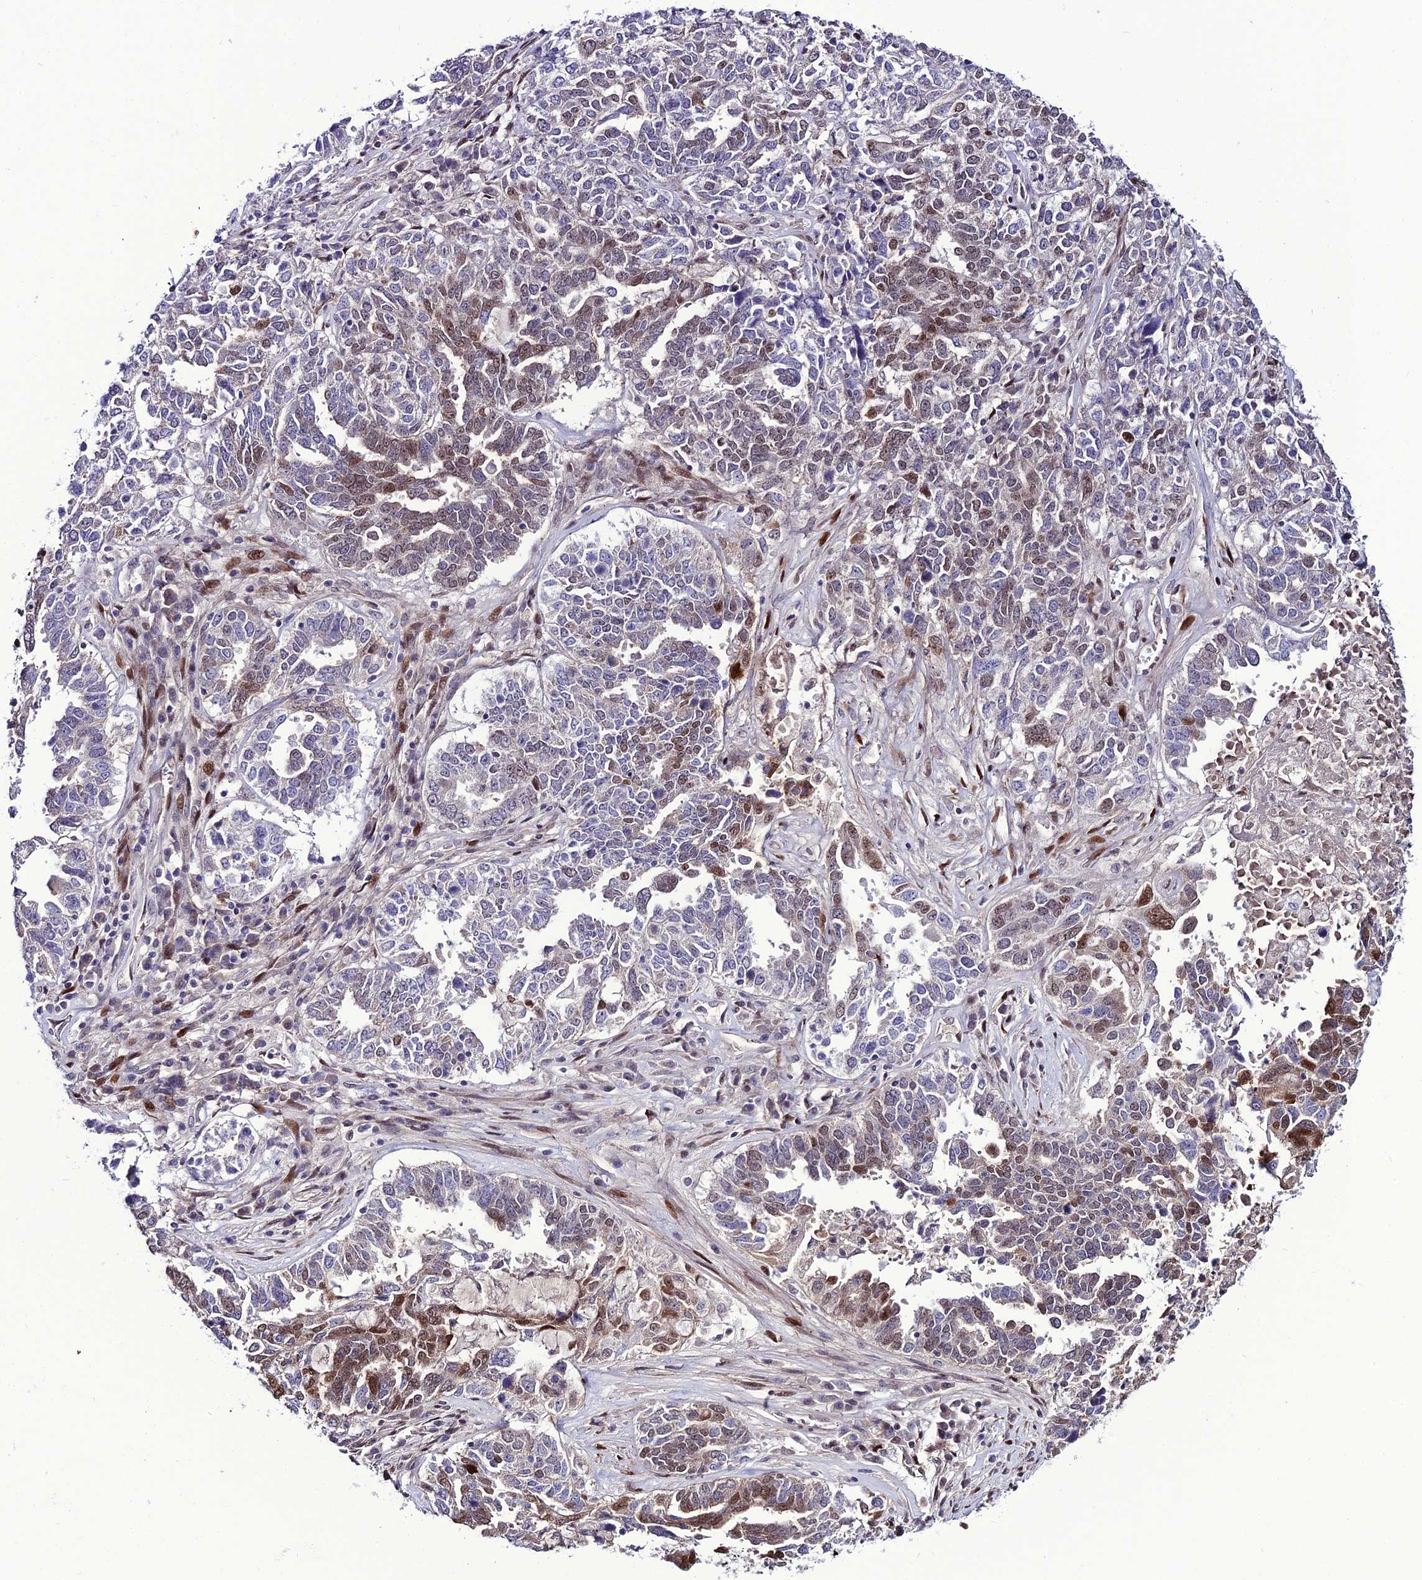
{"staining": {"intensity": "moderate", "quantity": "<25%", "location": "nuclear"}, "tissue": "ovarian cancer", "cell_type": "Tumor cells", "image_type": "cancer", "snomed": [{"axis": "morphology", "description": "Carcinoma, endometroid"}, {"axis": "topography", "description": "Ovary"}], "caption": "Protein expression analysis of human ovarian cancer reveals moderate nuclear positivity in about <25% of tumor cells.", "gene": "ZNF707", "patient": {"sex": "female", "age": 62}}